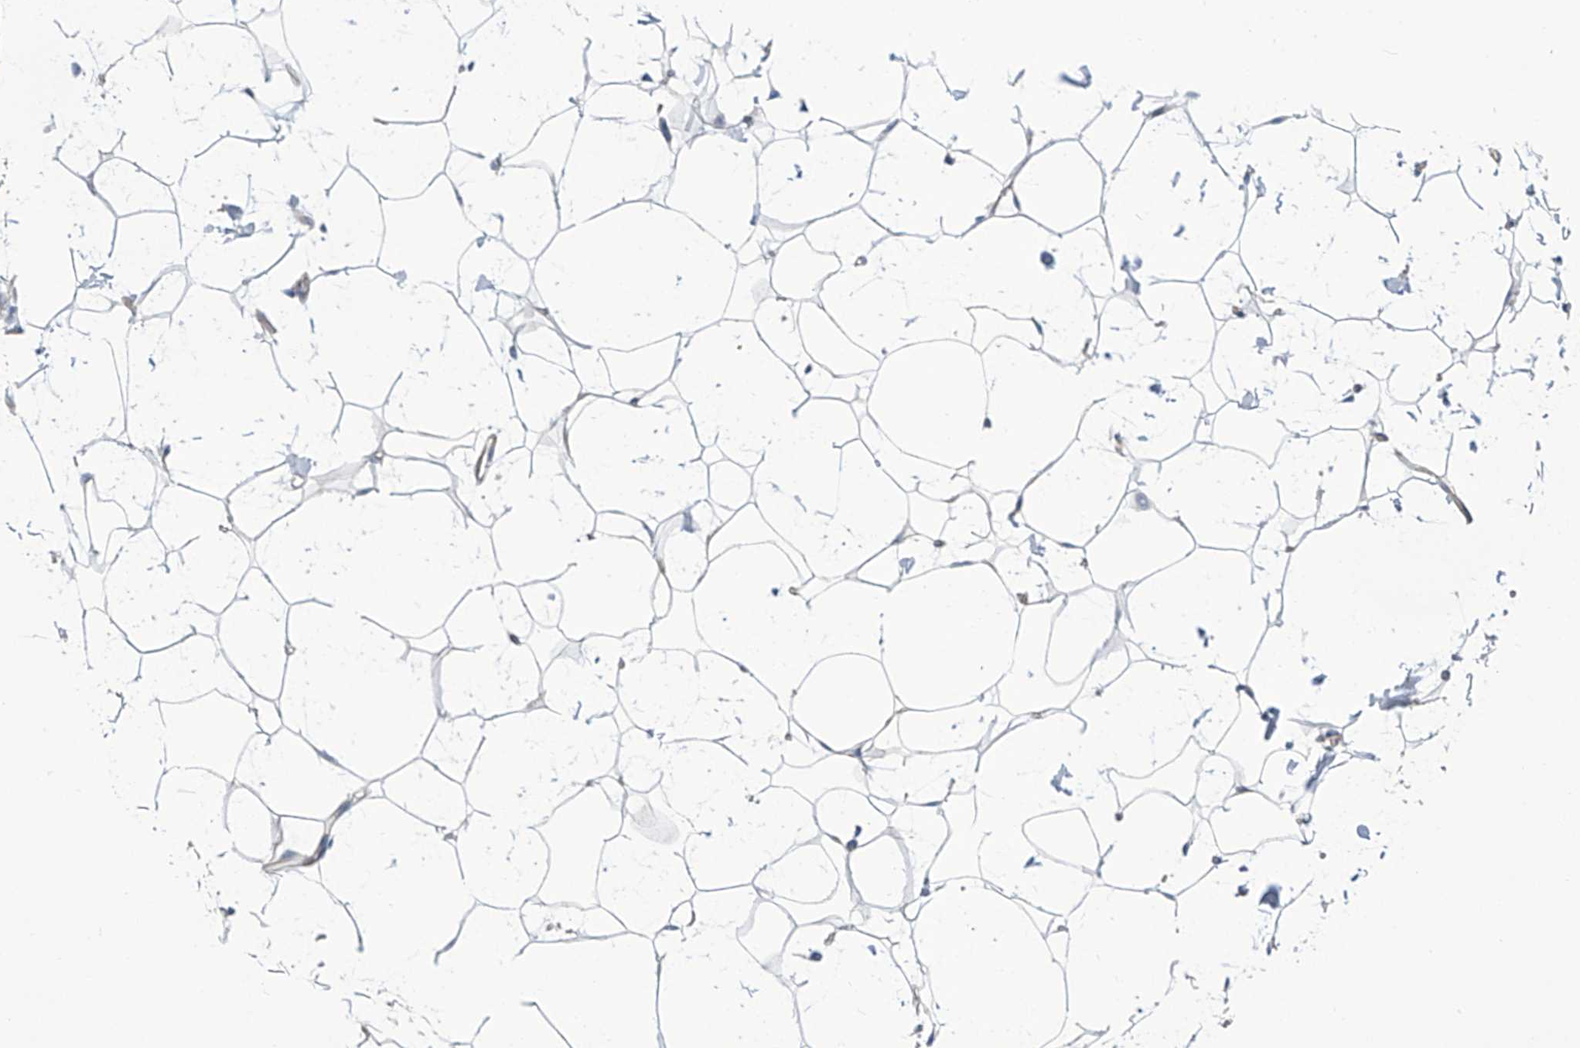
{"staining": {"intensity": "negative", "quantity": "none", "location": "none"}, "tissue": "adipose tissue", "cell_type": "Adipocytes", "image_type": "normal", "snomed": [{"axis": "morphology", "description": "Normal tissue, NOS"}, {"axis": "topography", "description": "Breast"}], "caption": "An immunohistochemistry image of unremarkable adipose tissue is shown. There is no staining in adipocytes of adipose tissue. (Stains: DAB (3,3'-diaminobenzidine) immunohistochemistry with hematoxylin counter stain, Microscopy: brightfield microscopy at high magnification).", "gene": "TMEM209", "patient": {"sex": "female", "age": 23}}